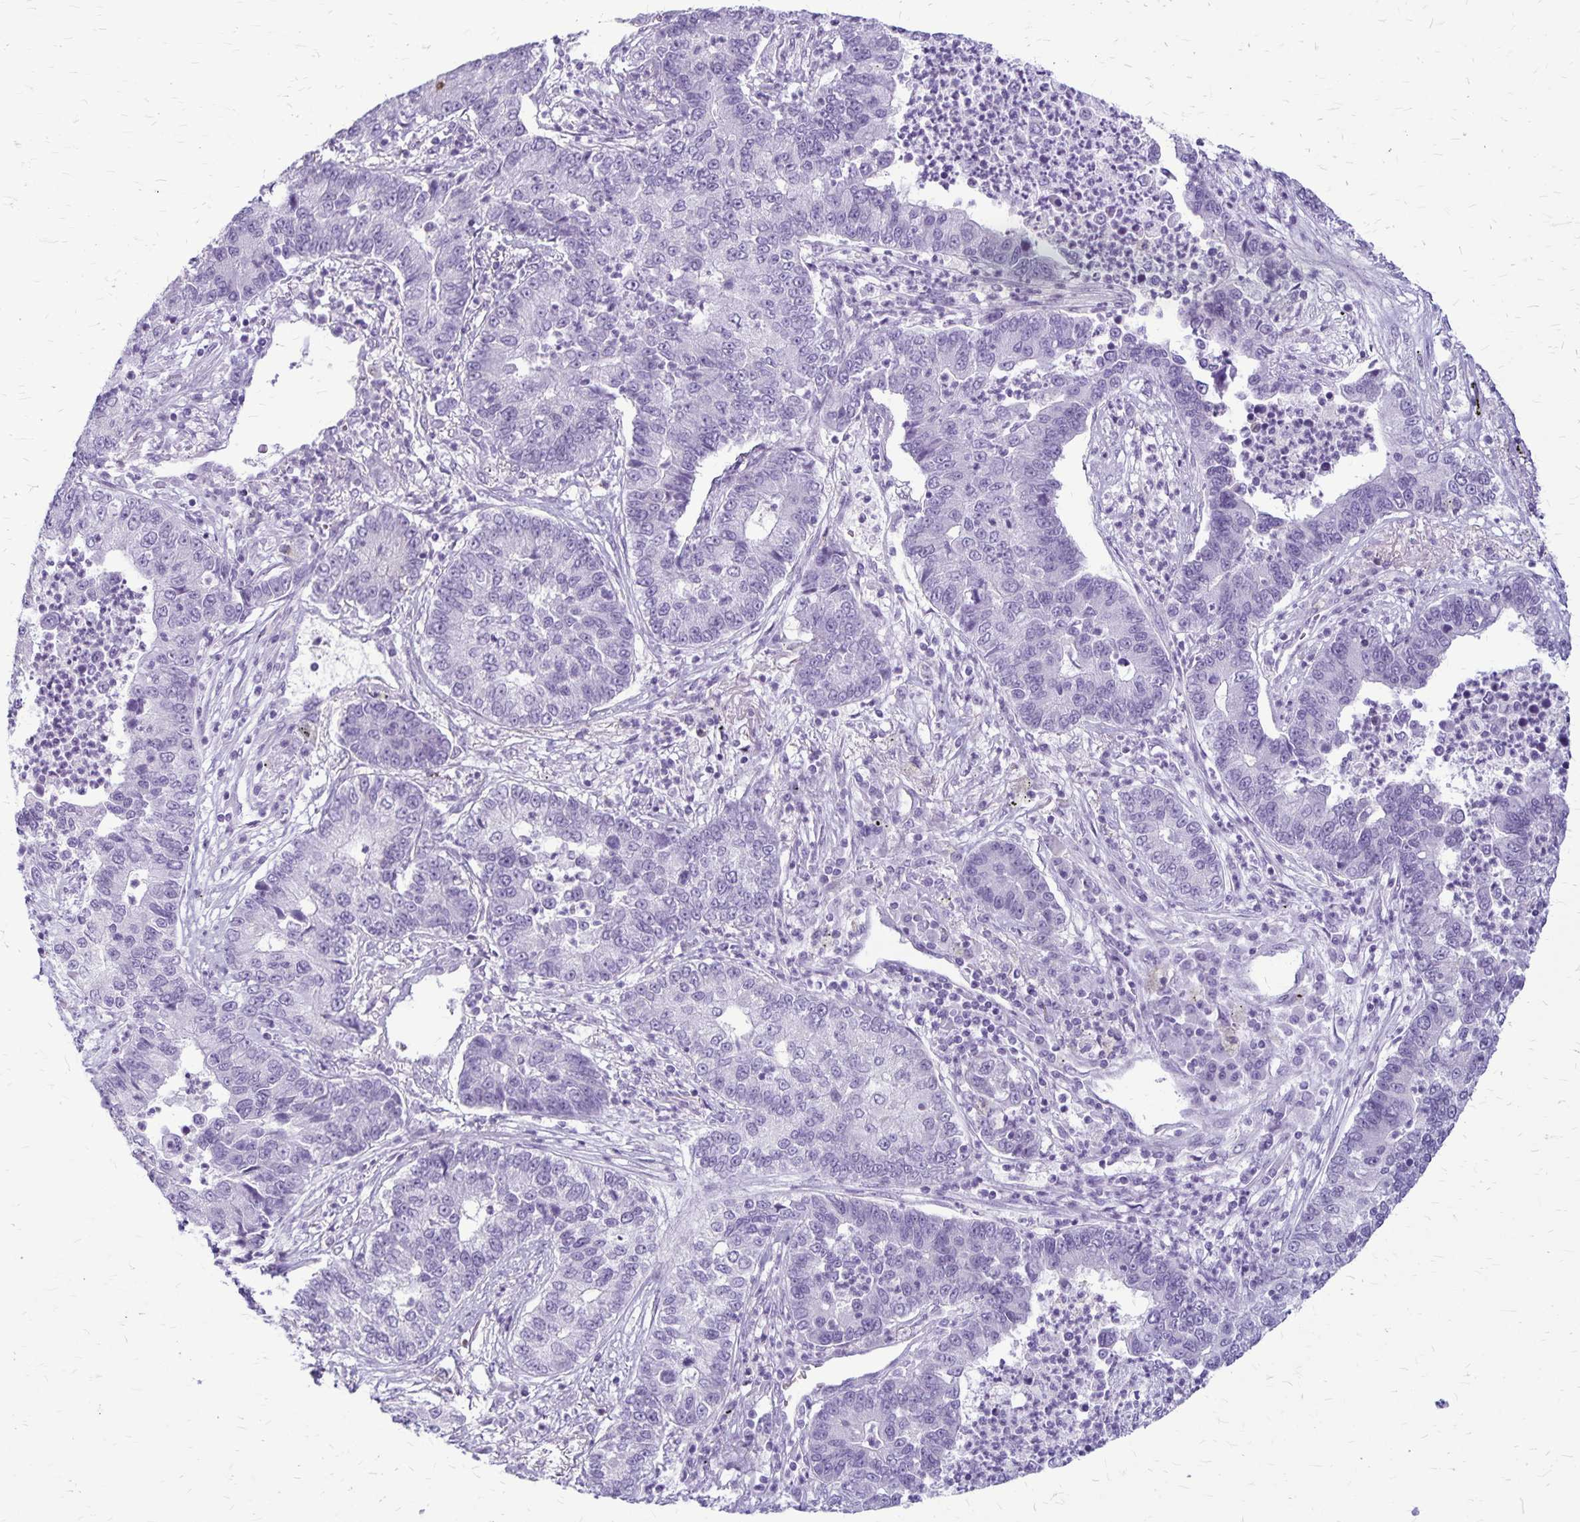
{"staining": {"intensity": "negative", "quantity": "none", "location": "none"}, "tissue": "lung cancer", "cell_type": "Tumor cells", "image_type": "cancer", "snomed": [{"axis": "morphology", "description": "Adenocarcinoma, NOS"}, {"axis": "topography", "description": "Lung"}], "caption": "The photomicrograph reveals no significant staining in tumor cells of adenocarcinoma (lung). (Stains: DAB immunohistochemistry with hematoxylin counter stain, Microscopy: brightfield microscopy at high magnification).", "gene": "RTN1", "patient": {"sex": "female", "age": 57}}